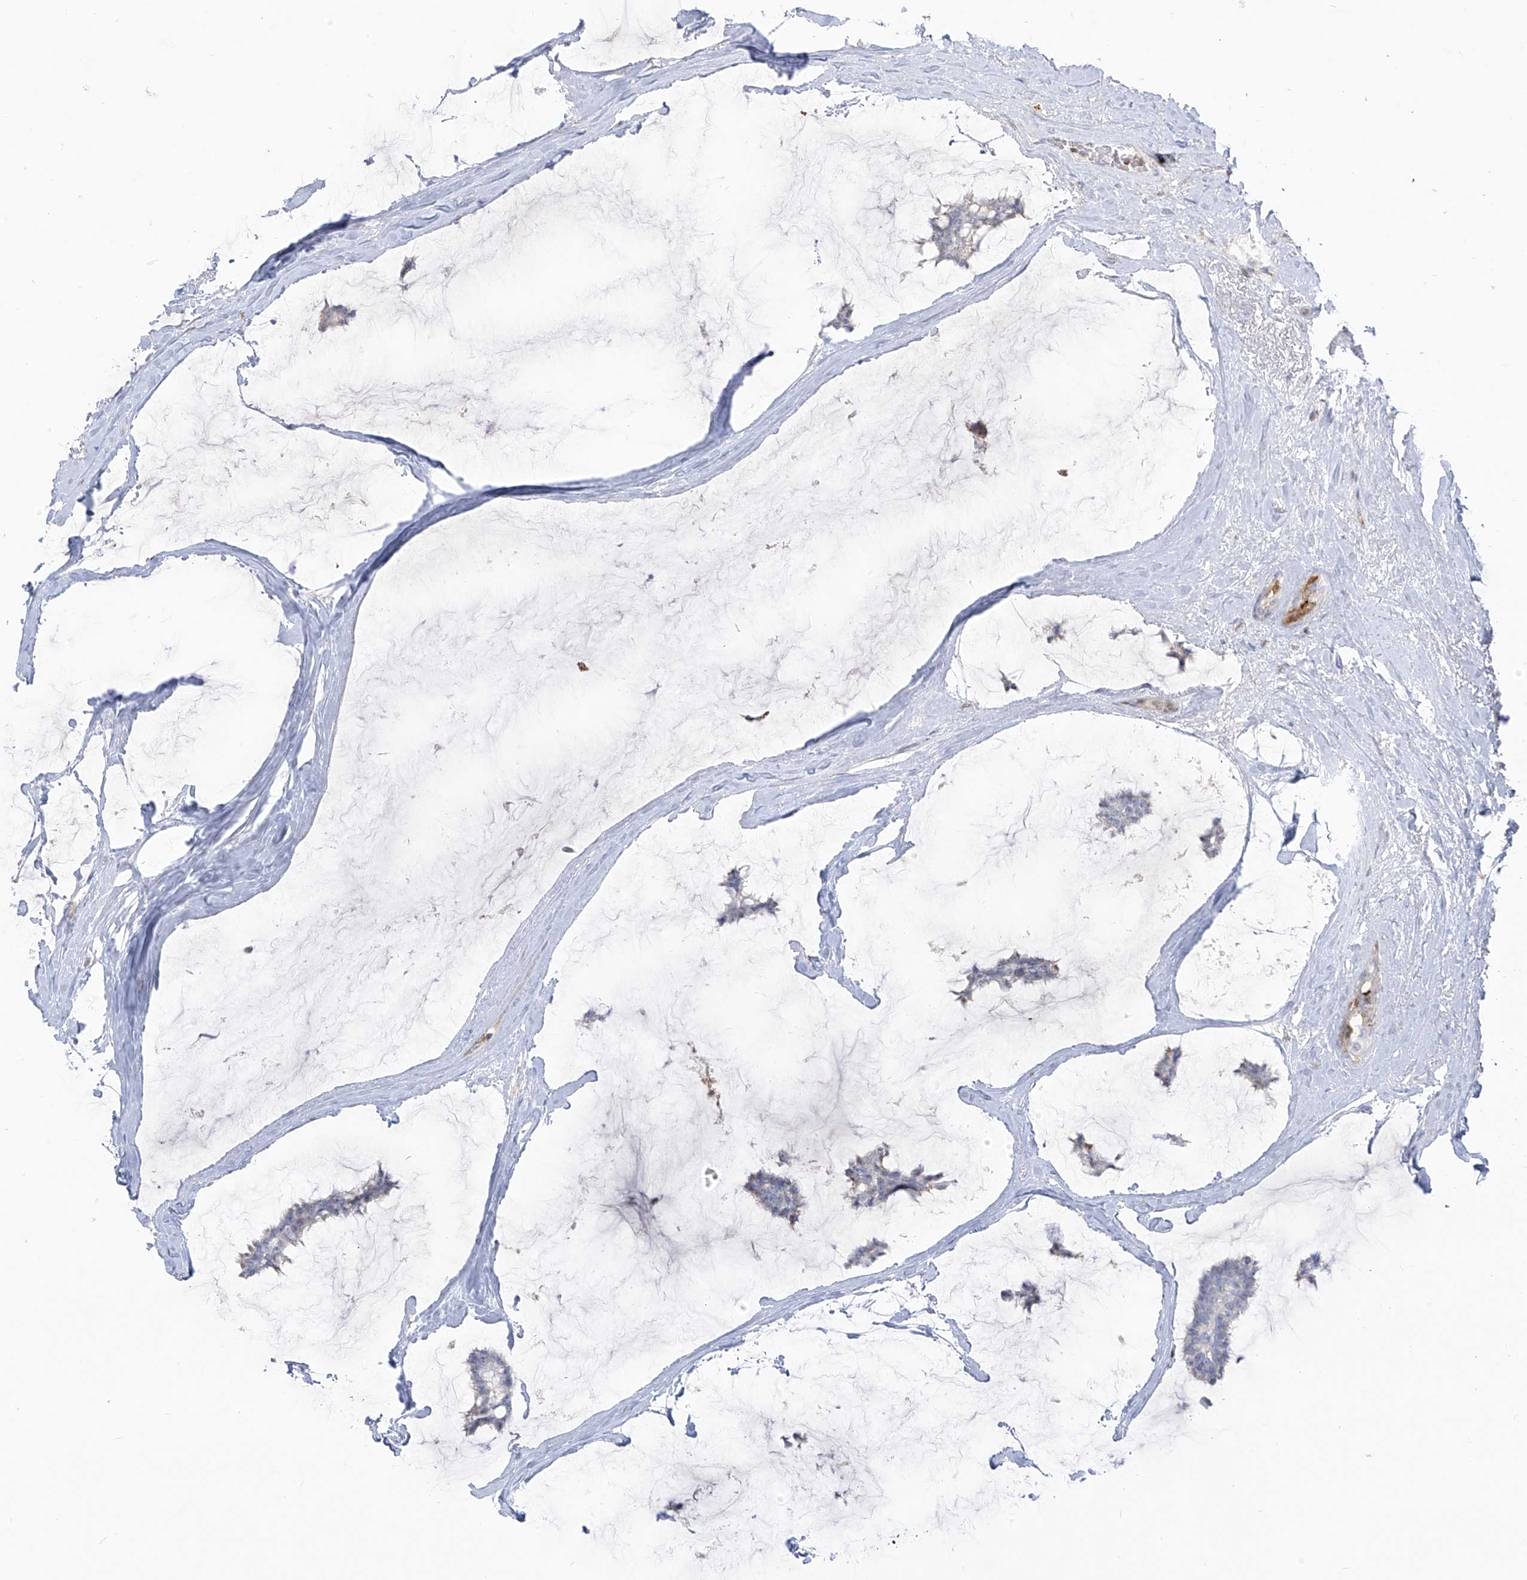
{"staining": {"intensity": "negative", "quantity": "none", "location": "none"}, "tissue": "breast cancer", "cell_type": "Tumor cells", "image_type": "cancer", "snomed": [{"axis": "morphology", "description": "Duct carcinoma"}, {"axis": "topography", "description": "Breast"}], "caption": "An IHC photomicrograph of breast cancer (intraductal carcinoma) is shown. There is no staining in tumor cells of breast cancer (intraductal carcinoma).", "gene": "NOTO", "patient": {"sex": "female", "age": 93}}